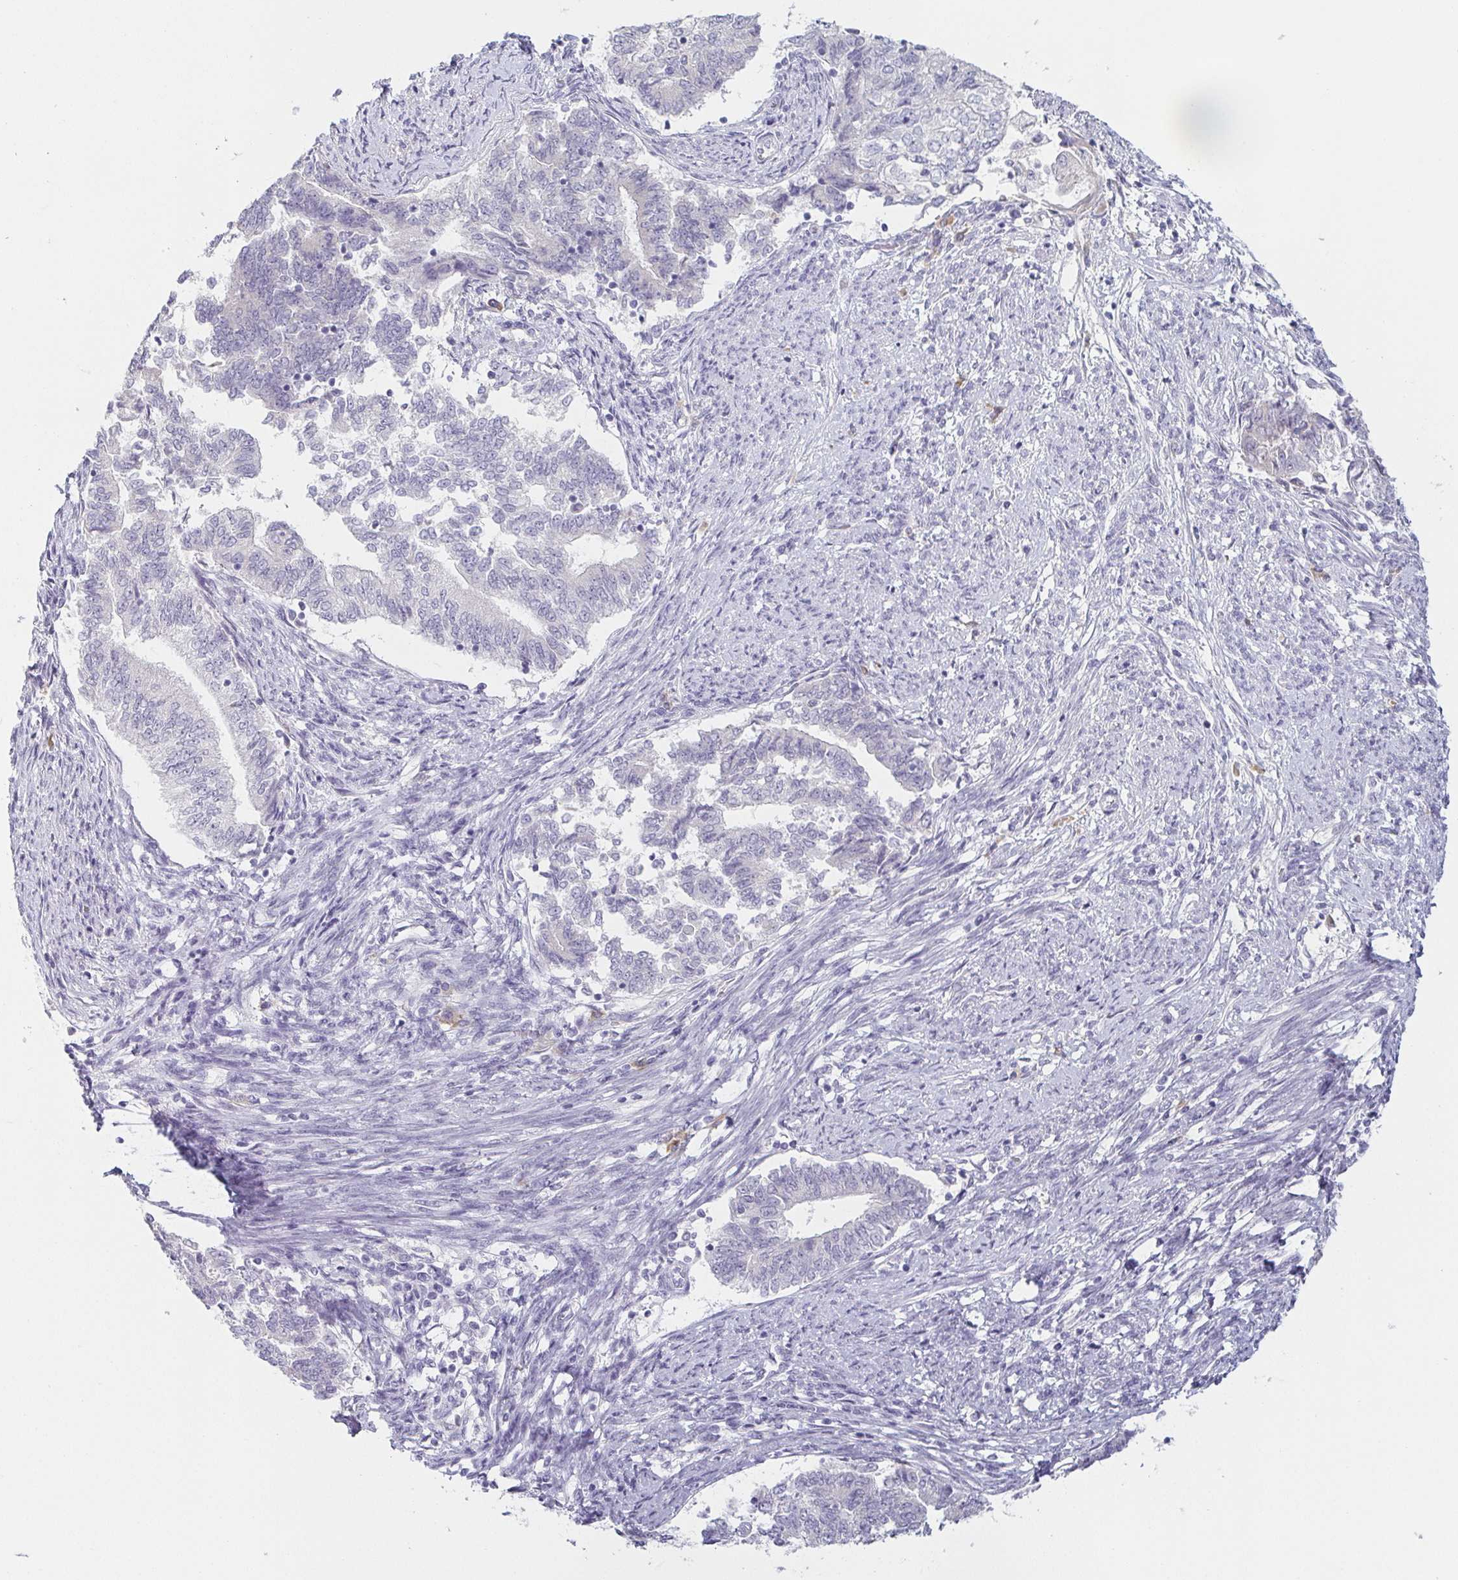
{"staining": {"intensity": "negative", "quantity": "none", "location": "none"}, "tissue": "endometrial cancer", "cell_type": "Tumor cells", "image_type": "cancer", "snomed": [{"axis": "morphology", "description": "Adenocarcinoma, NOS"}, {"axis": "topography", "description": "Endometrium"}], "caption": "Human endometrial cancer (adenocarcinoma) stained for a protein using immunohistochemistry (IHC) shows no positivity in tumor cells.", "gene": "PRR27", "patient": {"sex": "female", "age": 65}}